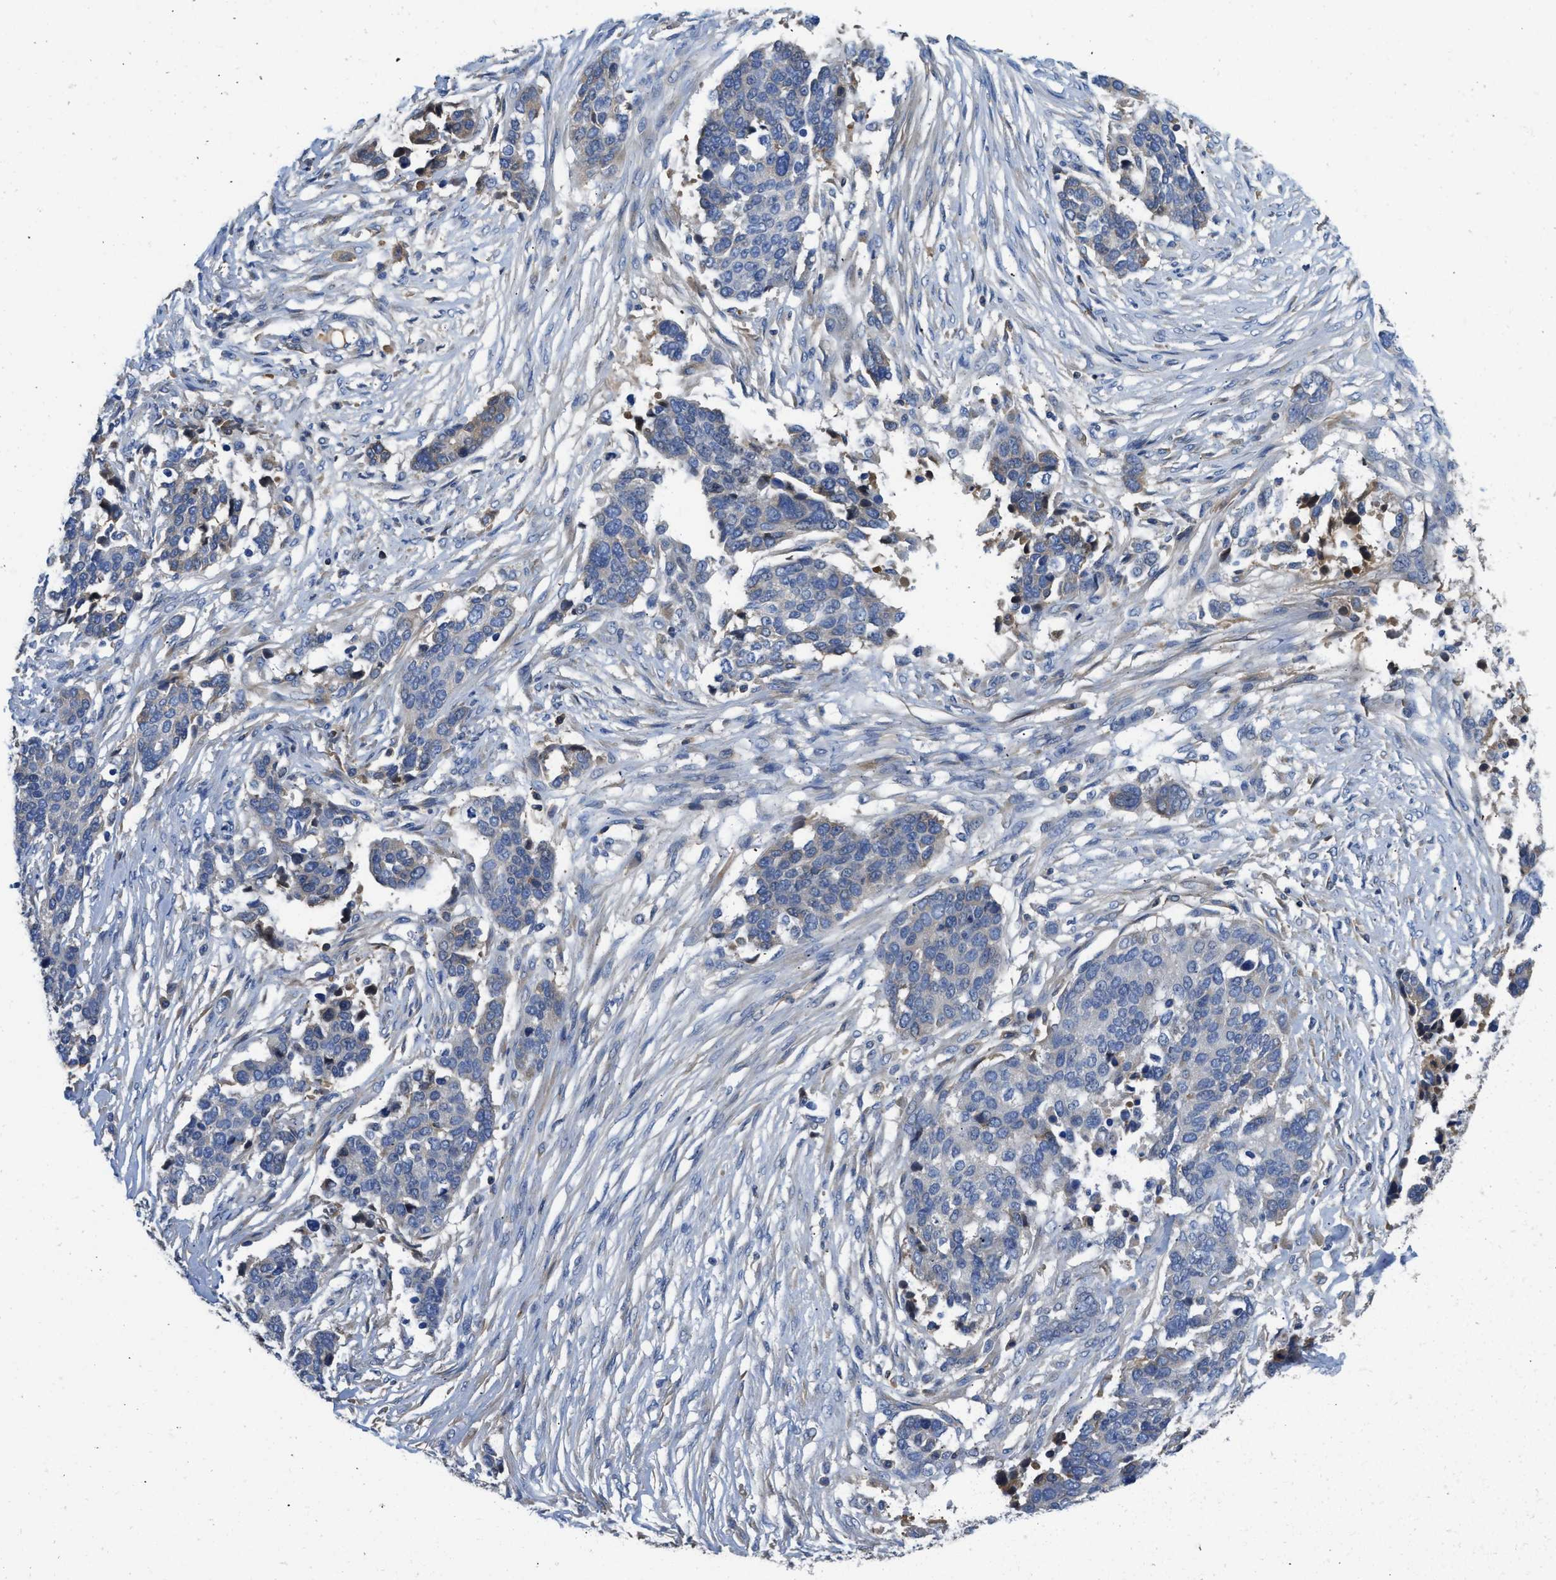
{"staining": {"intensity": "moderate", "quantity": "<25%", "location": "cytoplasmic/membranous"}, "tissue": "ovarian cancer", "cell_type": "Tumor cells", "image_type": "cancer", "snomed": [{"axis": "morphology", "description": "Cystadenocarcinoma, serous, NOS"}, {"axis": "topography", "description": "Ovary"}], "caption": "Immunohistochemistry histopathology image of human ovarian cancer stained for a protein (brown), which exhibits low levels of moderate cytoplasmic/membranous staining in approximately <25% of tumor cells.", "gene": "C1S", "patient": {"sex": "female", "age": 44}}